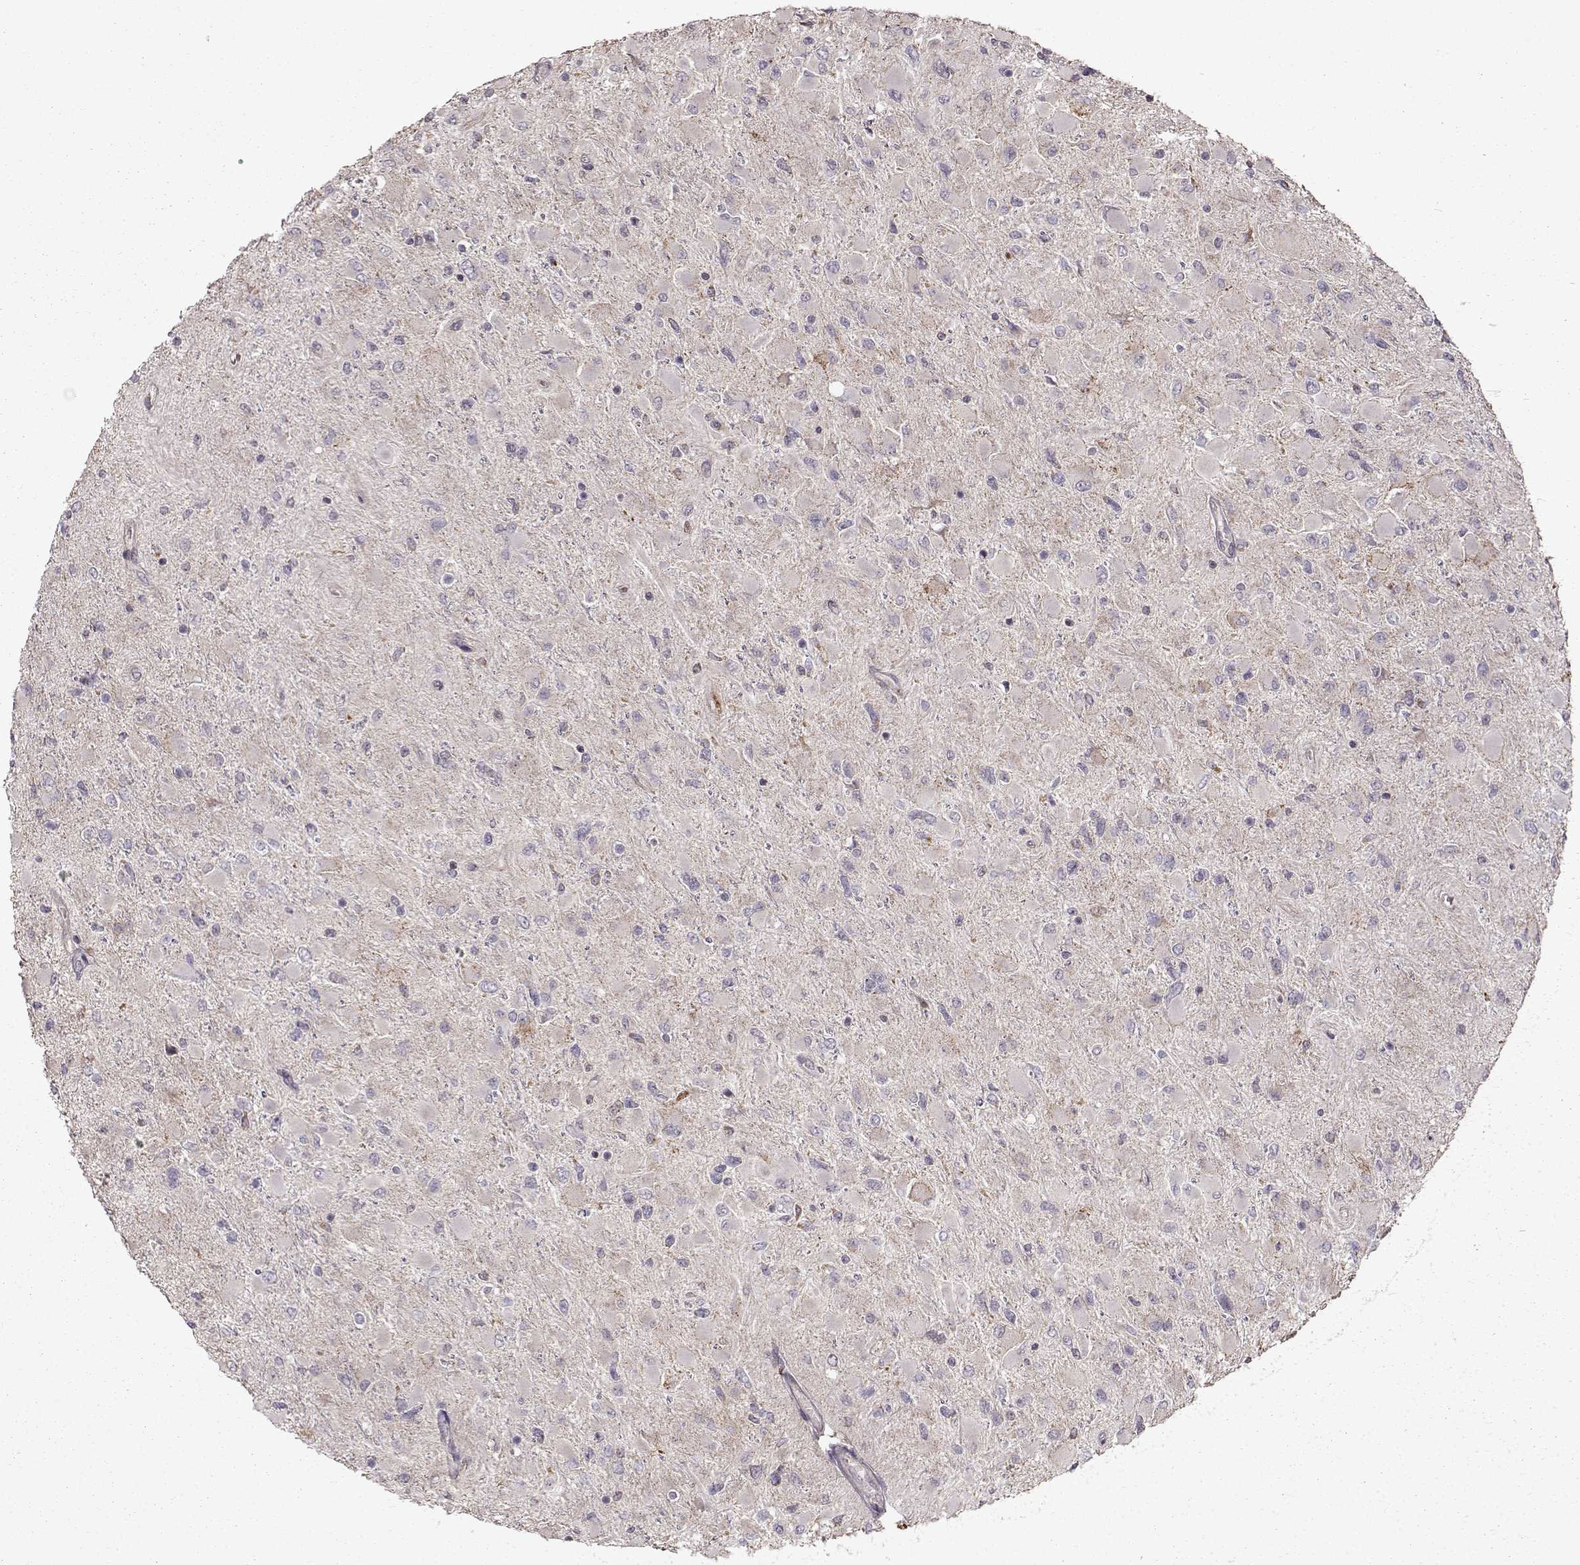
{"staining": {"intensity": "negative", "quantity": "none", "location": "none"}, "tissue": "glioma", "cell_type": "Tumor cells", "image_type": "cancer", "snomed": [{"axis": "morphology", "description": "Glioma, malignant, High grade"}, {"axis": "topography", "description": "Cerebral cortex"}], "caption": "Tumor cells show no significant protein expression in high-grade glioma (malignant).", "gene": "CMTM3", "patient": {"sex": "female", "age": 36}}